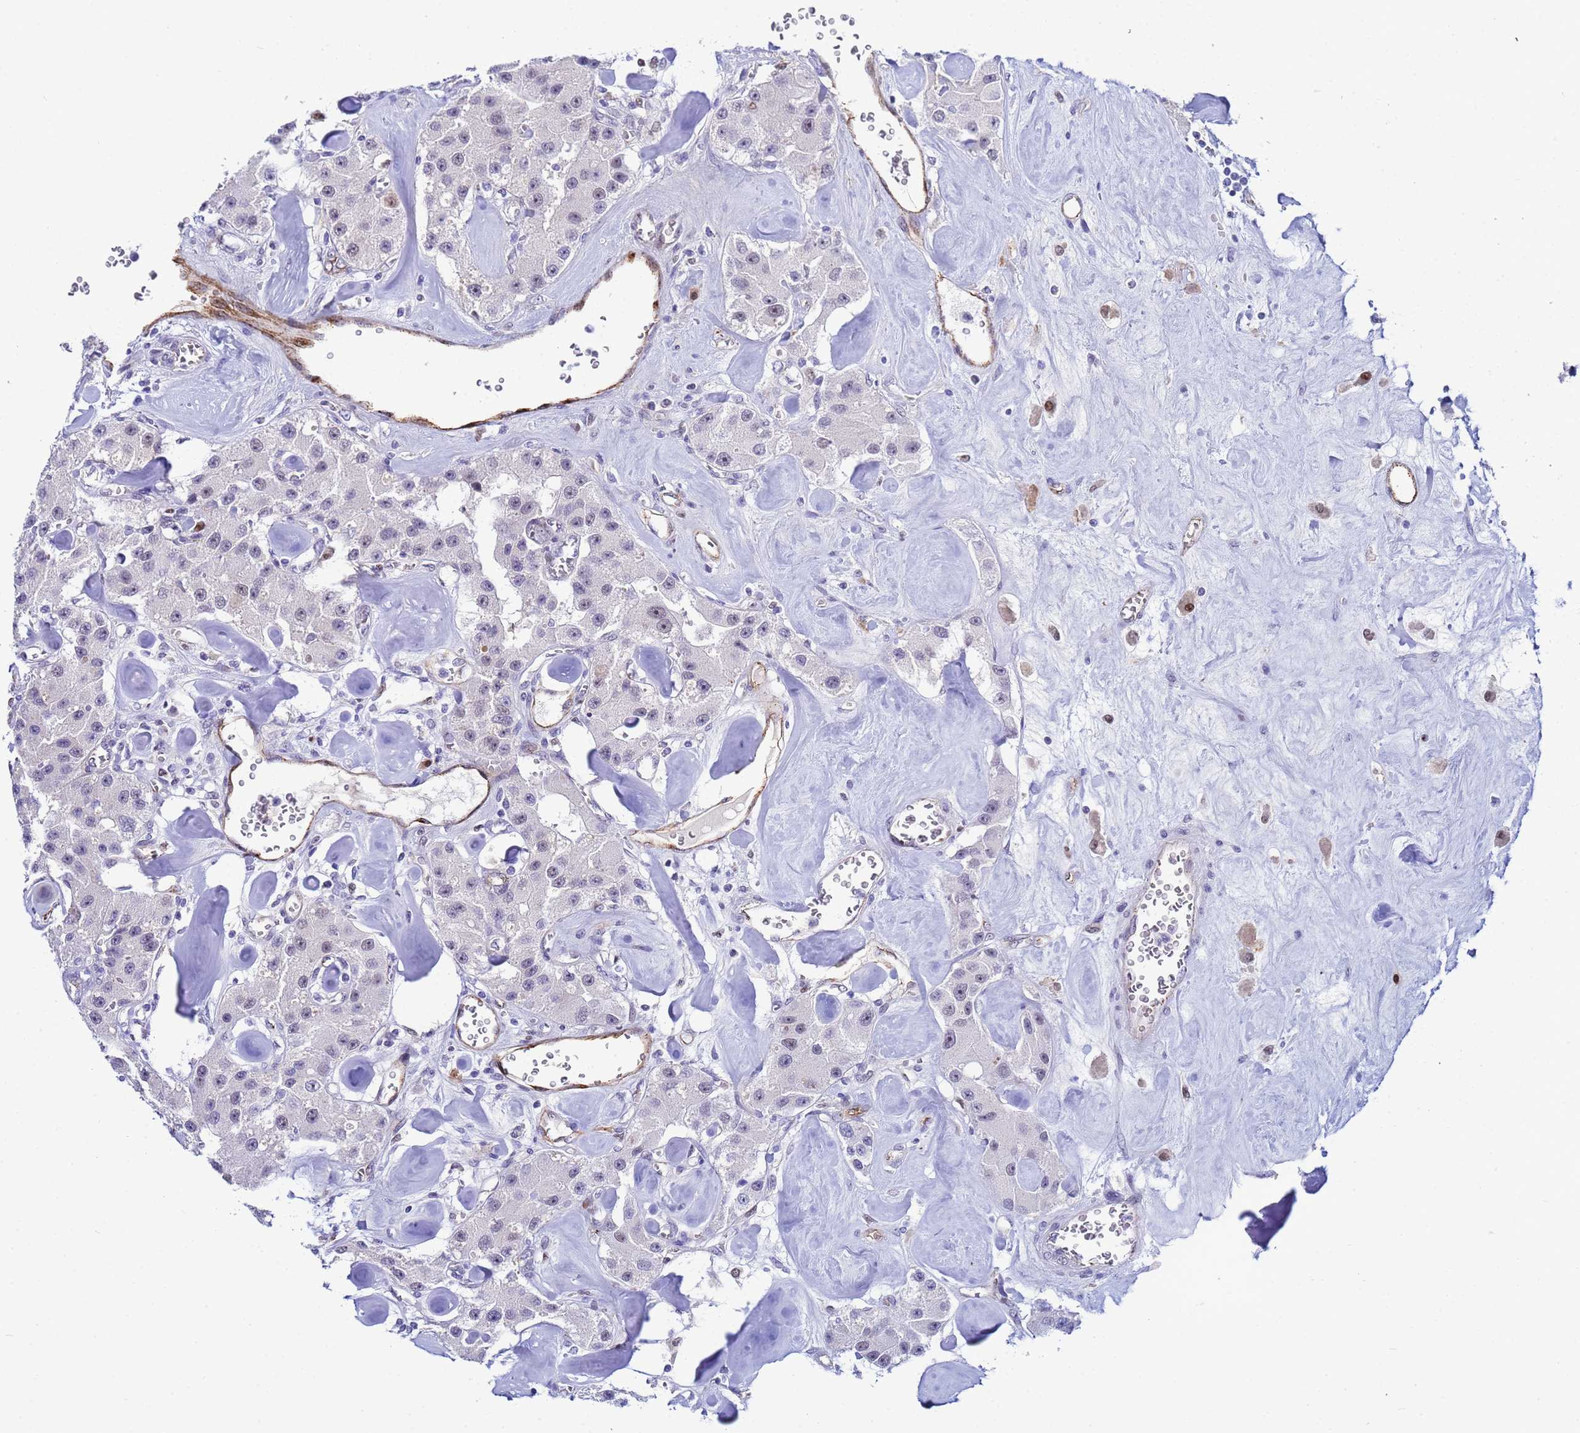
{"staining": {"intensity": "negative", "quantity": "none", "location": "none"}, "tissue": "carcinoid", "cell_type": "Tumor cells", "image_type": "cancer", "snomed": [{"axis": "morphology", "description": "Carcinoid, malignant, NOS"}, {"axis": "topography", "description": "Pancreas"}], "caption": "Image shows no protein staining in tumor cells of carcinoid (malignant) tissue.", "gene": "SLC25A37", "patient": {"sex": "male", "age": 41}}